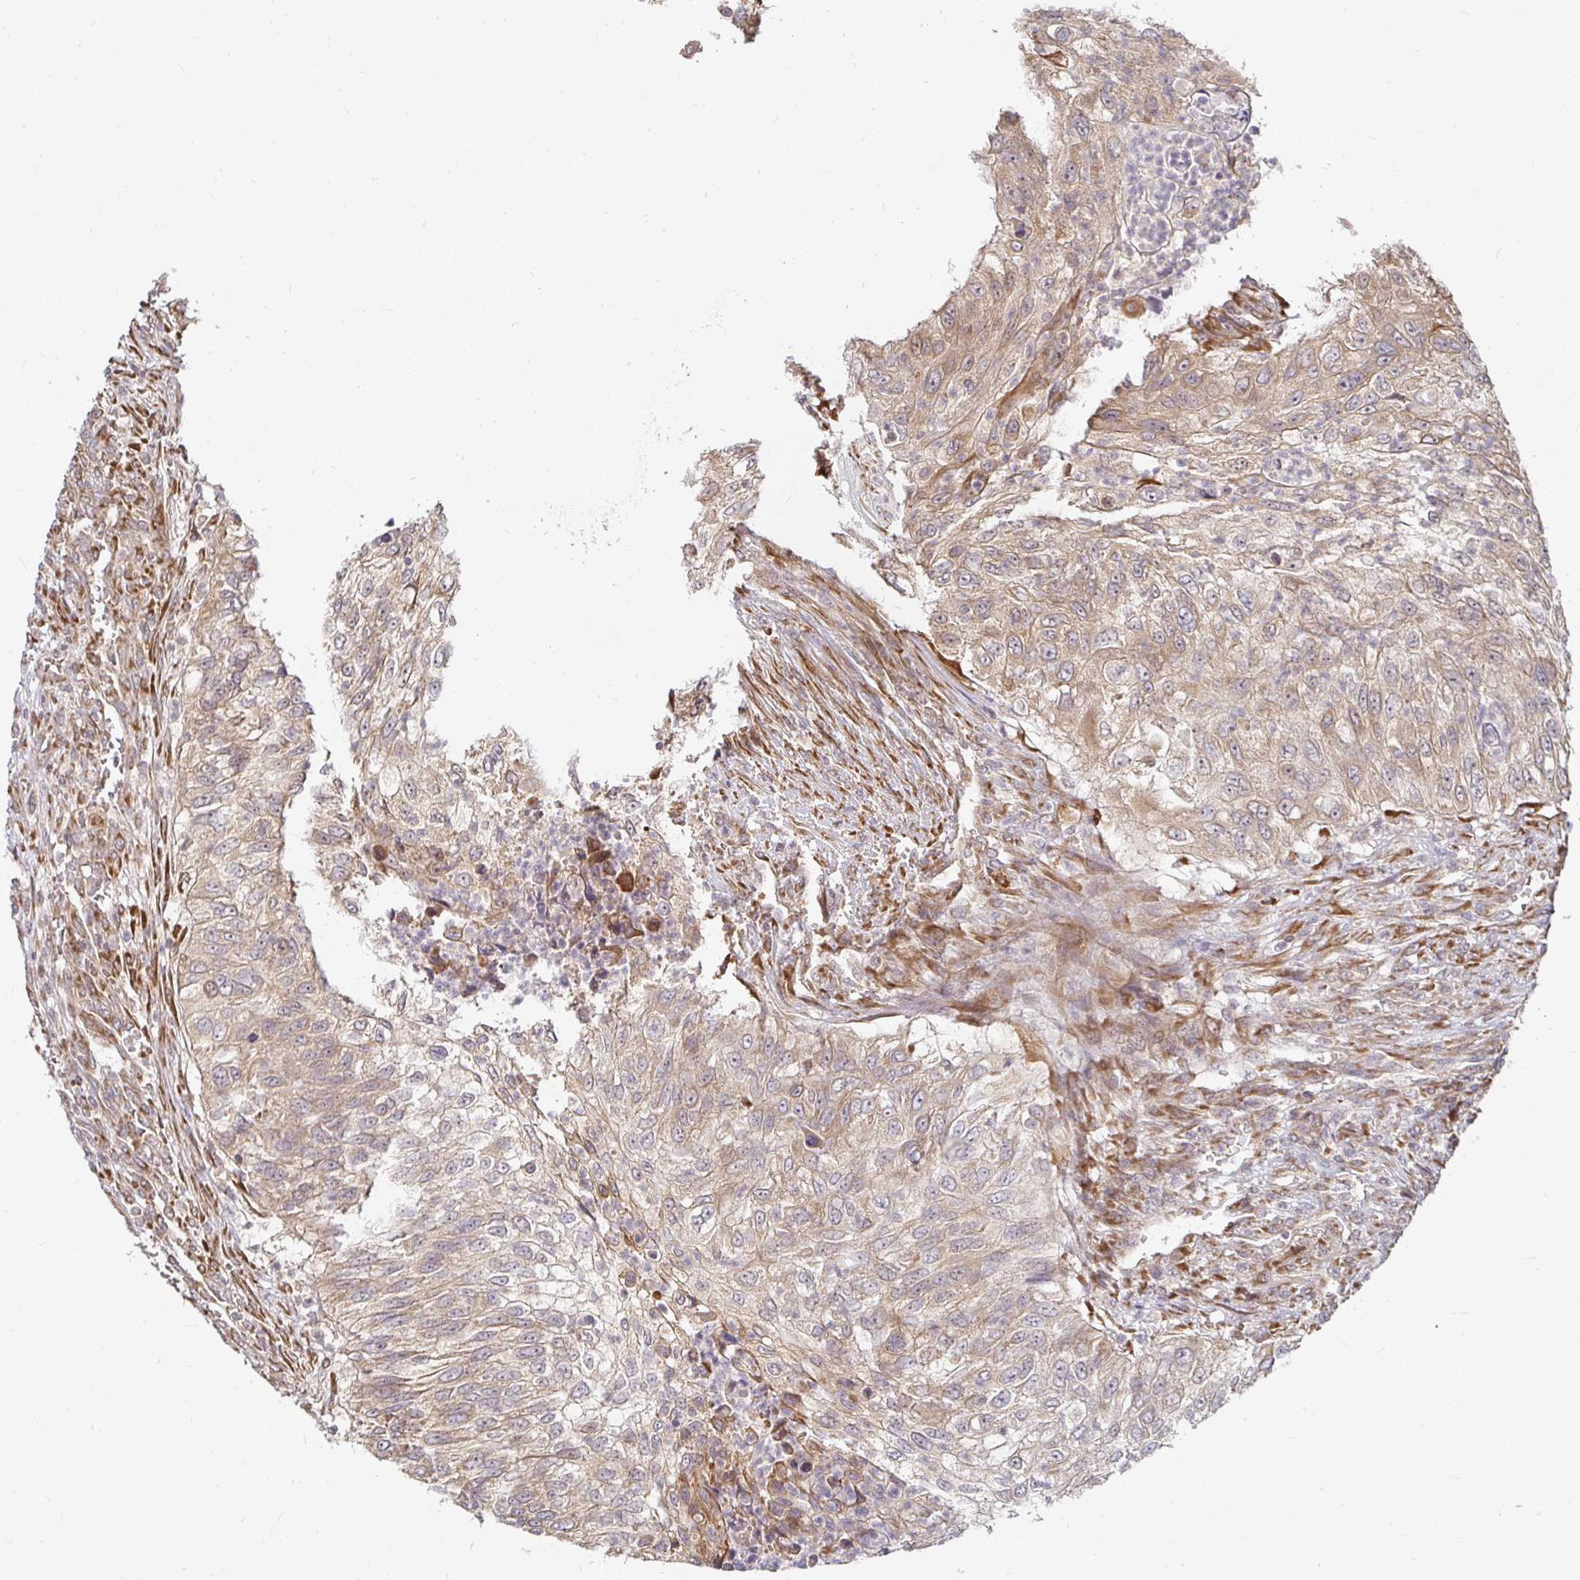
{"staining": {"intensity": "weak", "quantity": ">75%", "location": "cytoplasmic/membranous"}, "tissue": "urothelial cancer", "cell_type": "Tumor cells", "image_type": "cancer", "snomed": [{"axis": "morphology", "description": "Urothelial carcinoma, High grade"}, {"axis": "topography", "description": "Urinary bladder"}], "caption": "DAB immunohistochemical staining of urothelial cancer demonstrates weak cytoplasmic/membranous protein positivity in approximately >75% of tumor cells. (DAB IHC, brown staining for protein, blue staining for nuclei).", "gene": "CAST", "patient": {"sex": "female", "age": 60}}